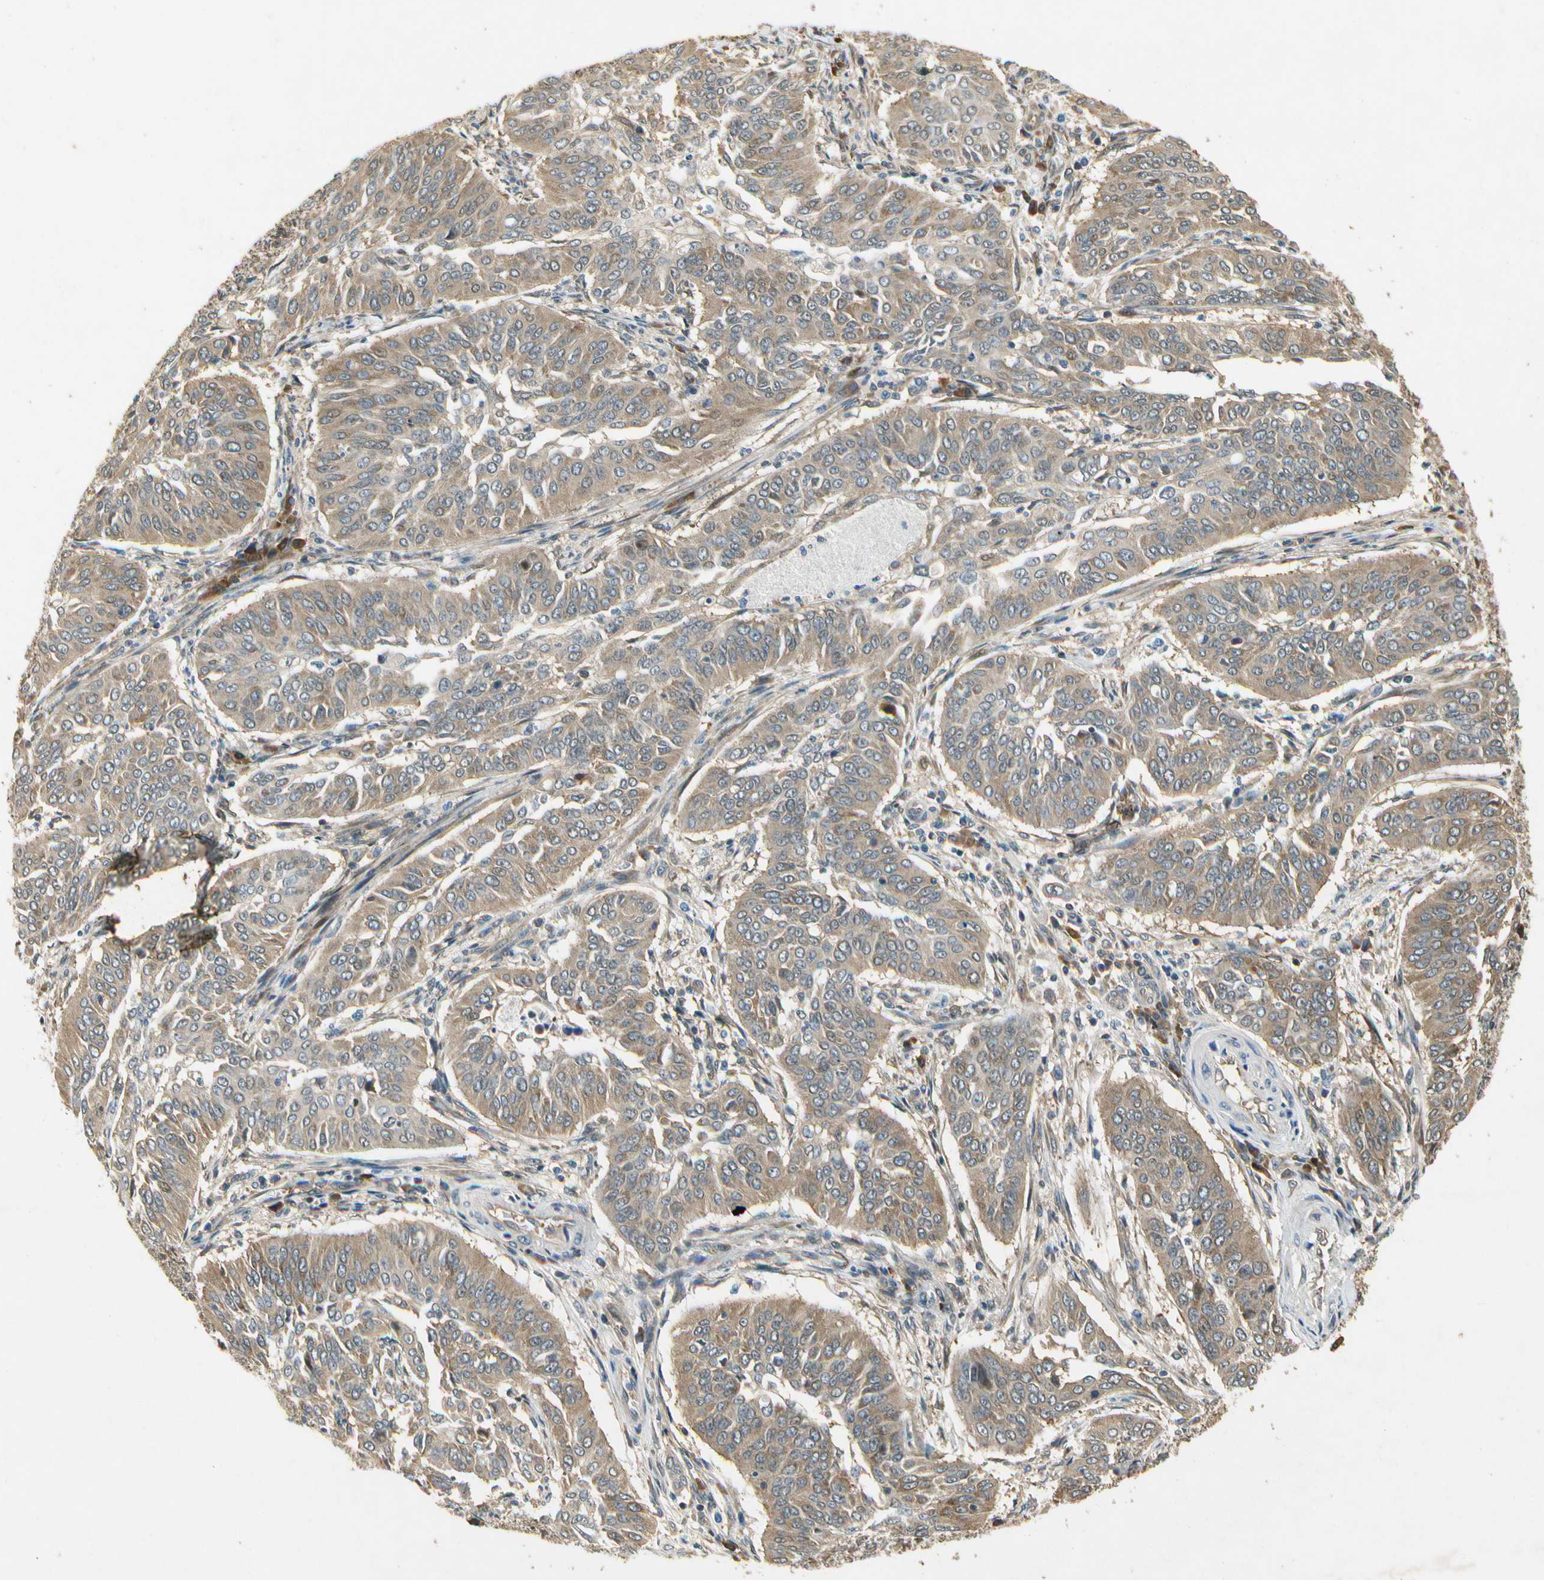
{"staining": {"intensity": "moderate", "quantity": ">75%", "location": "cytoplasmic/membranous"}, "tissue": "cervical cancer", "cell_type": "Tumor cells", "image_type": "cancer", "snomed": [{"axis": "morphology", "description": "Normal tissue, NOS"}, {"axis": "morphology", "description": "Squamous cell carcinoma, NOS"}, {"axis": "topography", "description": "Cervix"}], "caption": "Protein expression analysis of human cervical cancer (squamous cell carcinoma) reveals moderate cytoplasmic/membranous expression in approximately >75% of tumor cells. (Stains: DAB in brown, nuclei in blue, Microscopy: brightfield microscopy at high magnification).", "gene": "EIF1AX", "patient": {"sex": "female", "age": 39}}